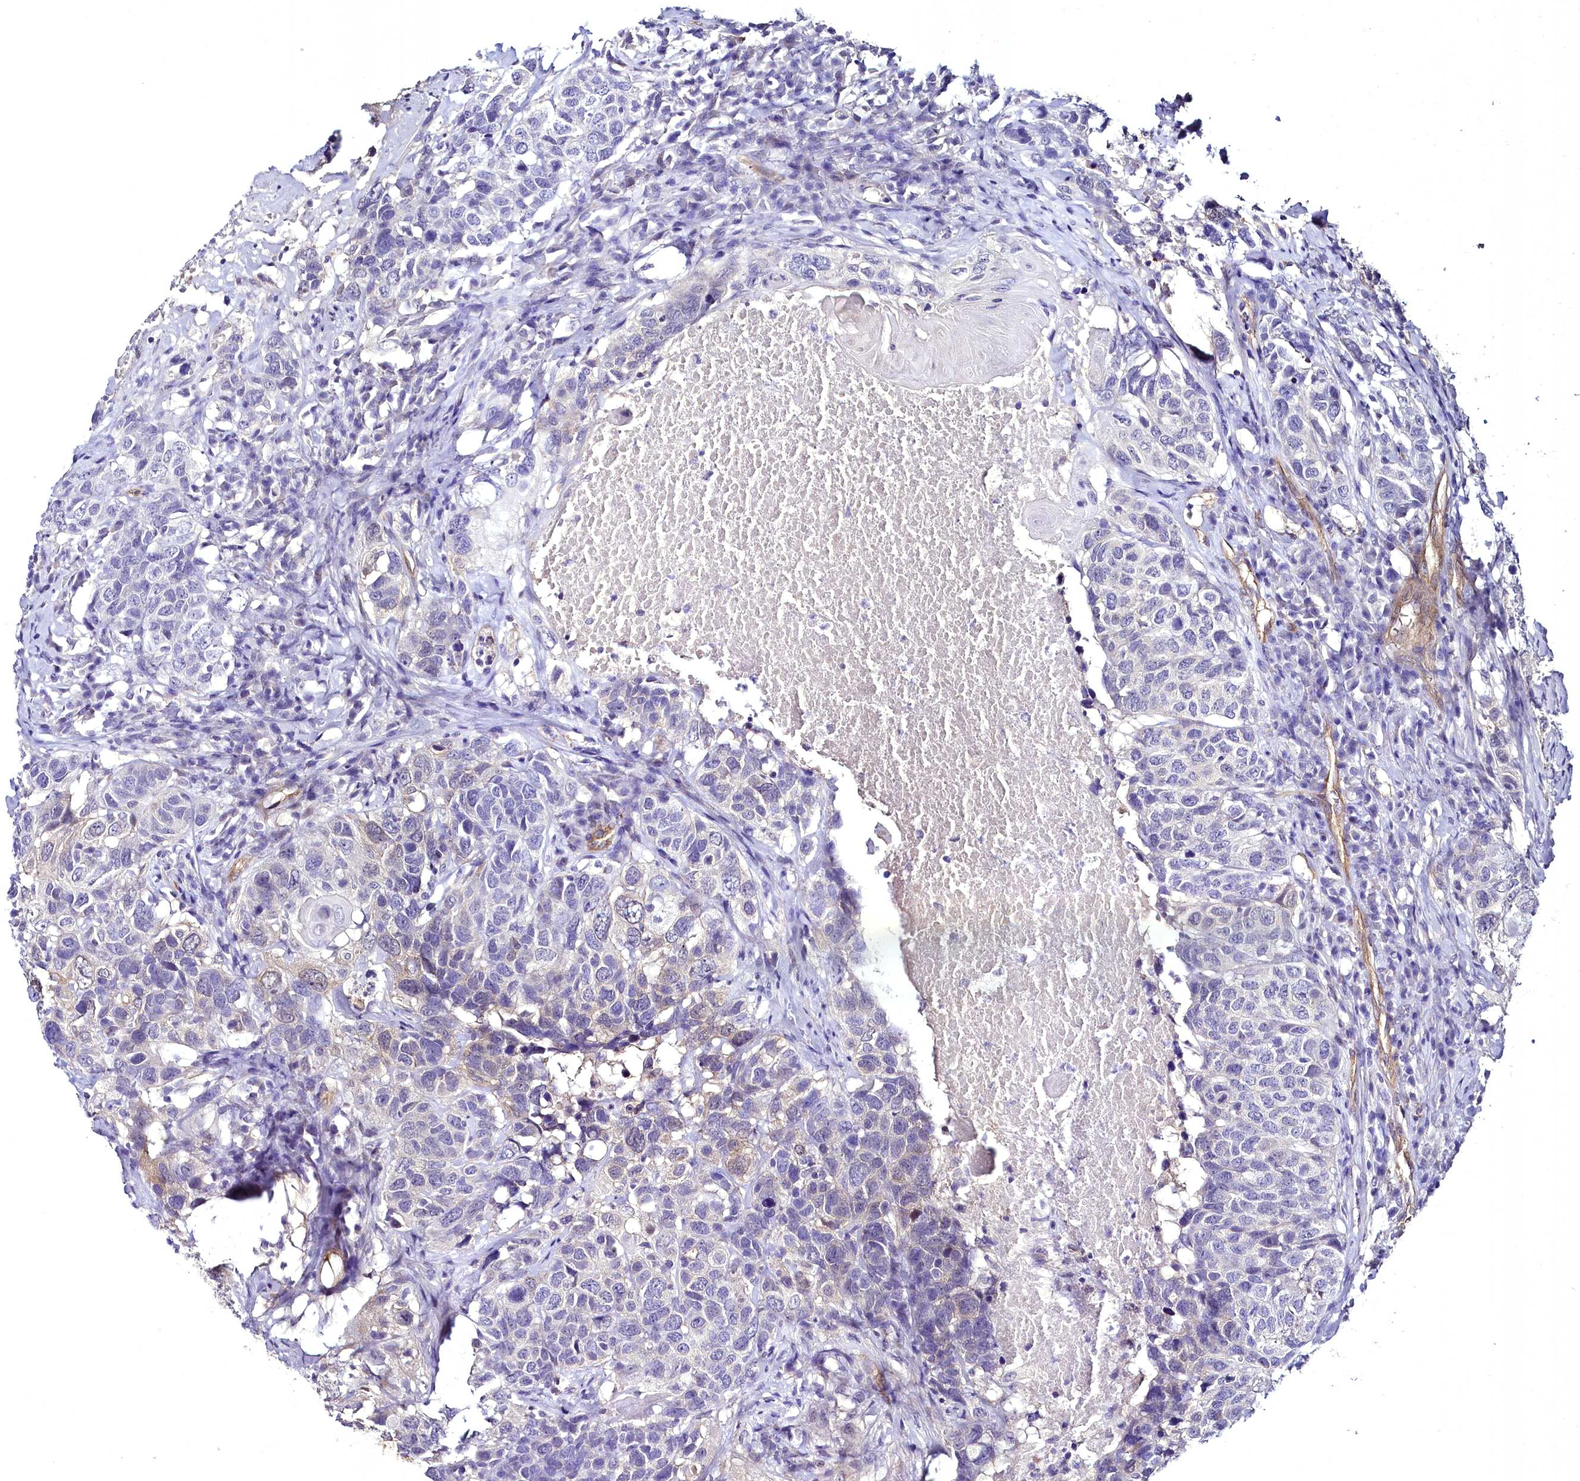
{"staining": {"intensity": "negative", "quantity": "none", "location": "none"}, "tissue": "head and neck cancer", "cell_type": "Tumor cells", "image_type": "cancer", "snomed": [{"axis": "morphology", "description": "Squamous cell carcinoma, NOS"}, {"axis": "topography", "description": "Head-Neck"}], "caption": "High power microscopy histopathology image of an immunohistochemistry image of squamous cell carcinoma (head and neck), revealing no significant expression in tumor cells.", "gene": "STXBP1", "patient": {"sex": "male", "age": 66}}